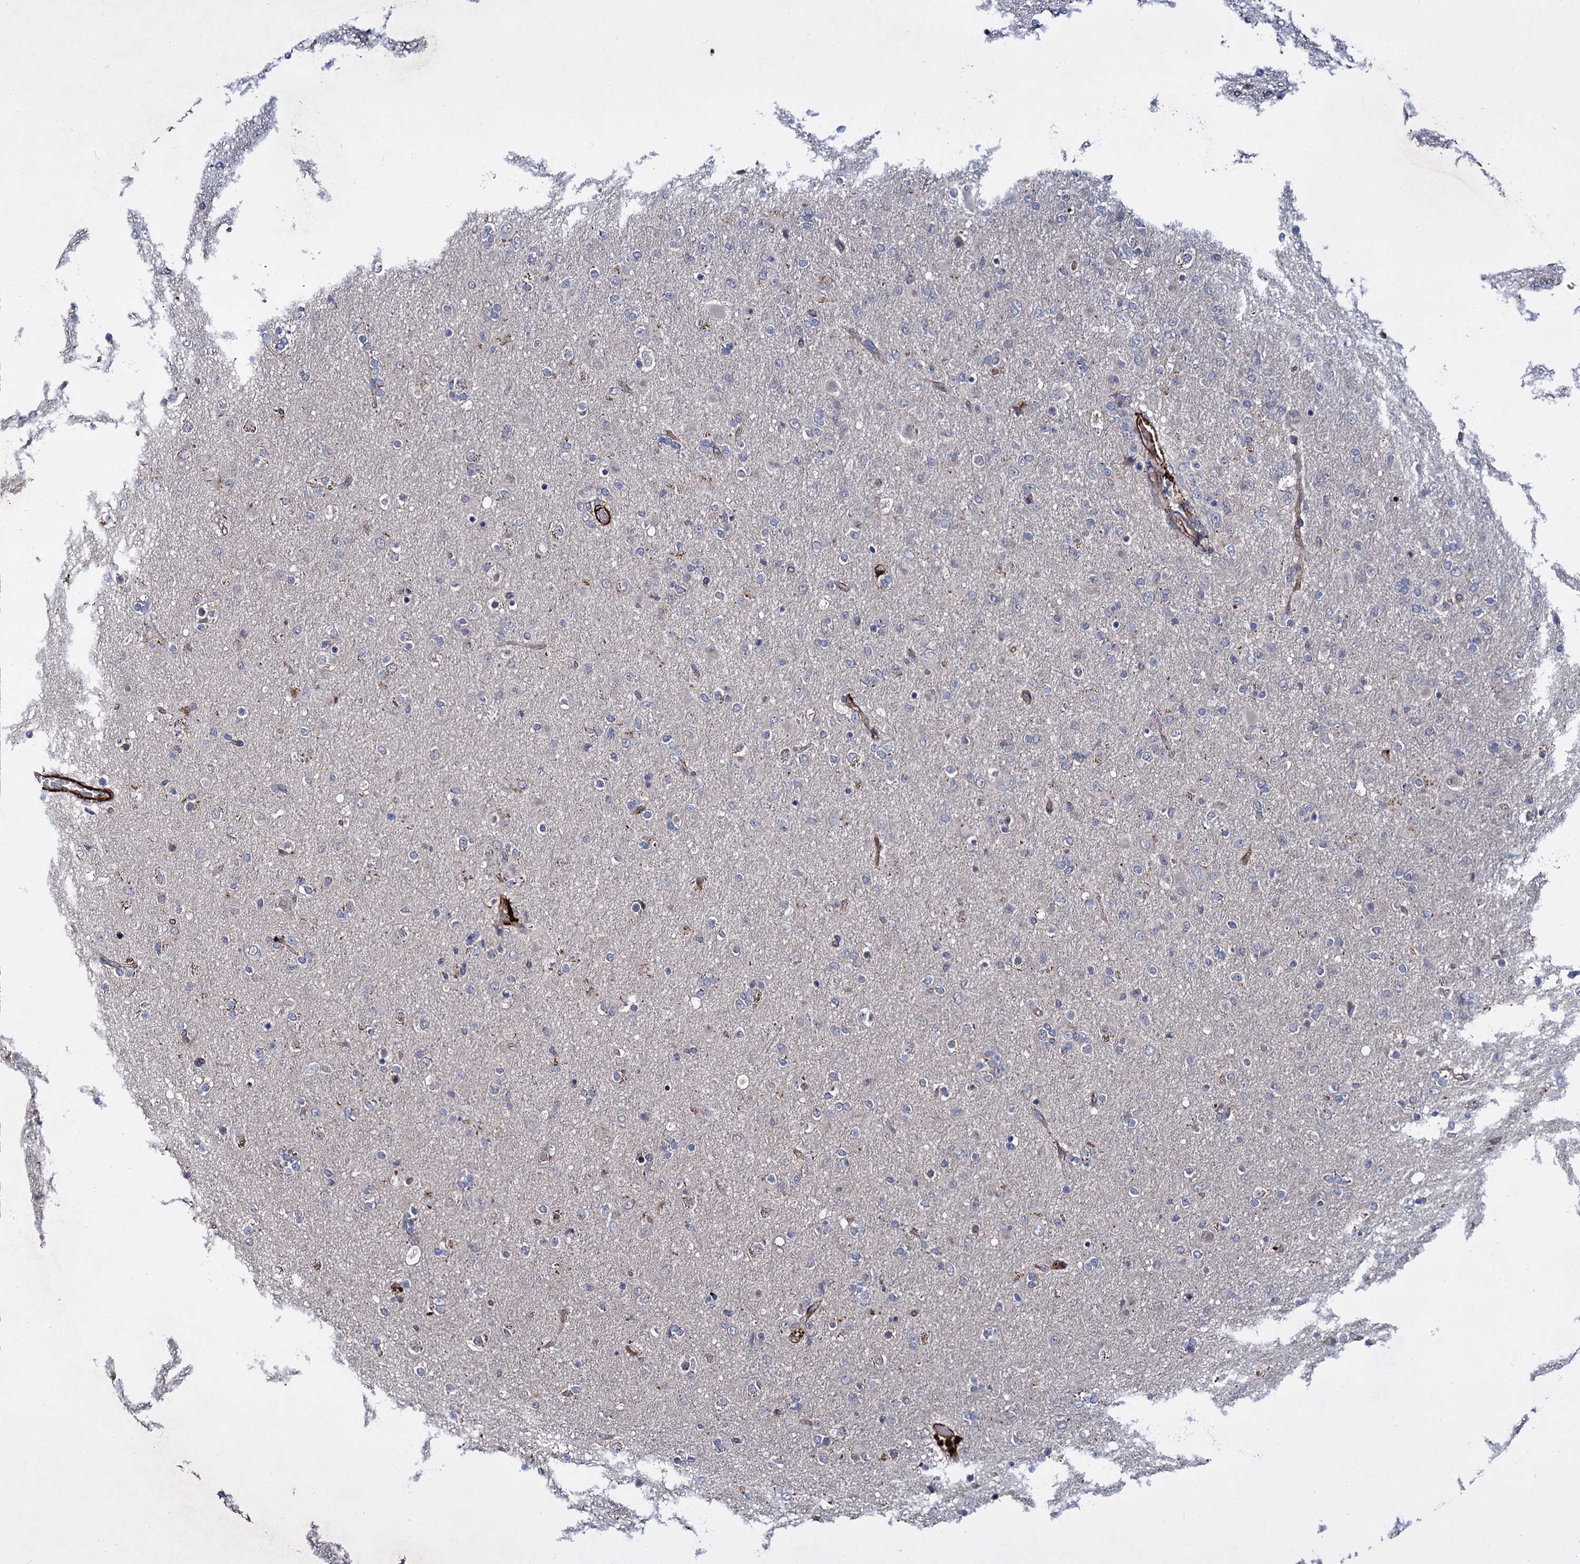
{"staining": {"intensity": "negative", "quantity": "none", "location": "none"}, "tissue": "glioma", "cell_type": "Tumor cells", "image_type": "cancer", "snomed": [{"axis": "morphology", "description": "Glioma, malignant, Low grade"}, {"axis": "topography", "description": "Brain"}], "caption": "High magnification brightfield microscopy of malignant glioma (low-grade) stained with DAB (brown) and counterstained with hematoxylin (blue): tumor cells show no significant positivity.", "gene": "ISM2", "patient": {"sex": "male", "age": 65}}